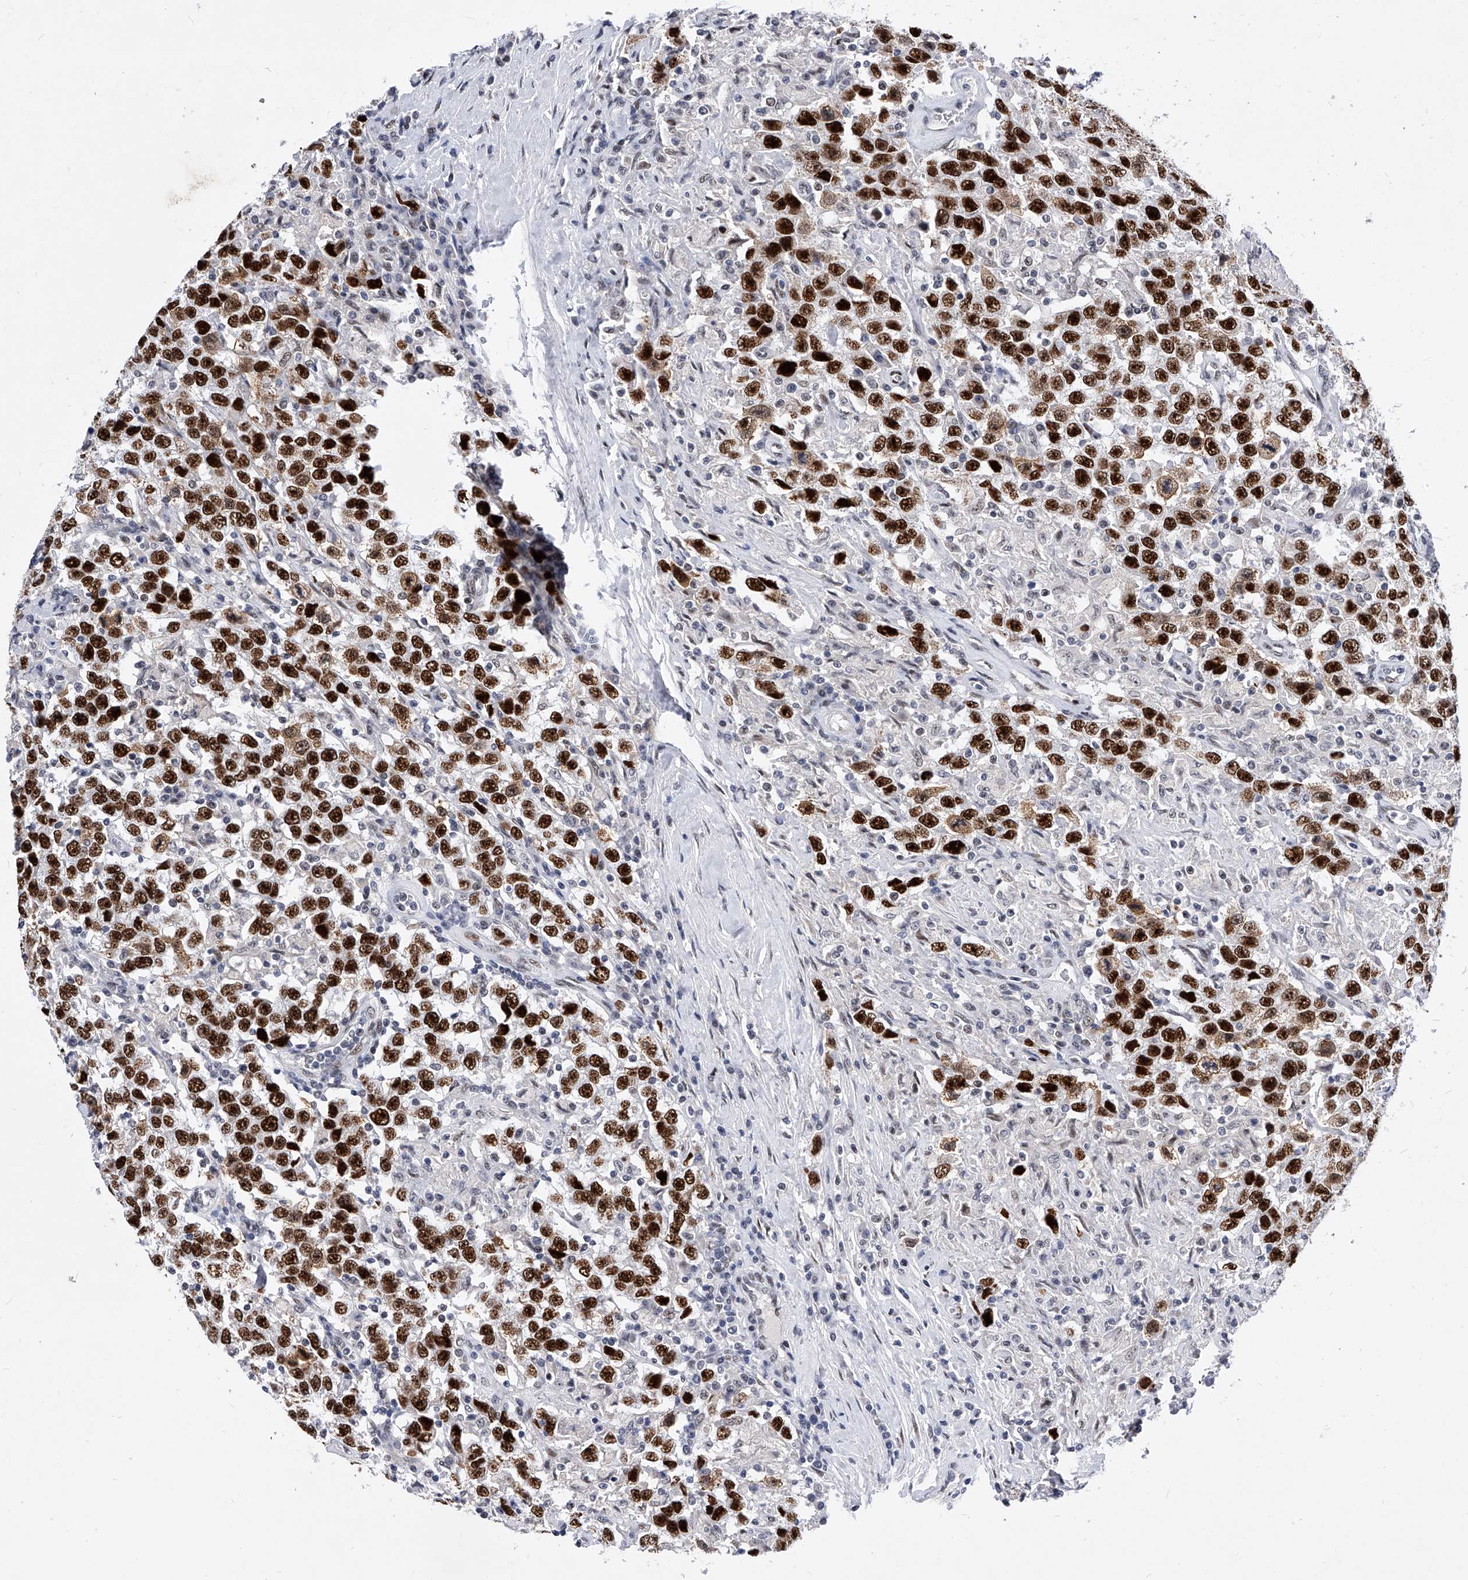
{"staining": {"intensity": "strong", "quantity": ">75%", "location": "nuclear"}, "tissue": "testis cancer", "cell_type": "Tumor cells", "image_type": "cancer", "snomed": [{"axis": "morphology", "description": "Seminoma, NOS"}, {"axis": "topography", "description": "Testis"}], "caption": "Testis cancer (seminoma) was stained to show a protein in brown. There is high levels of strong nuclear staining in approximately >75% of tumor cells.", "gene": "TESK2", "patient": {"sex": "male", "age": 41}}